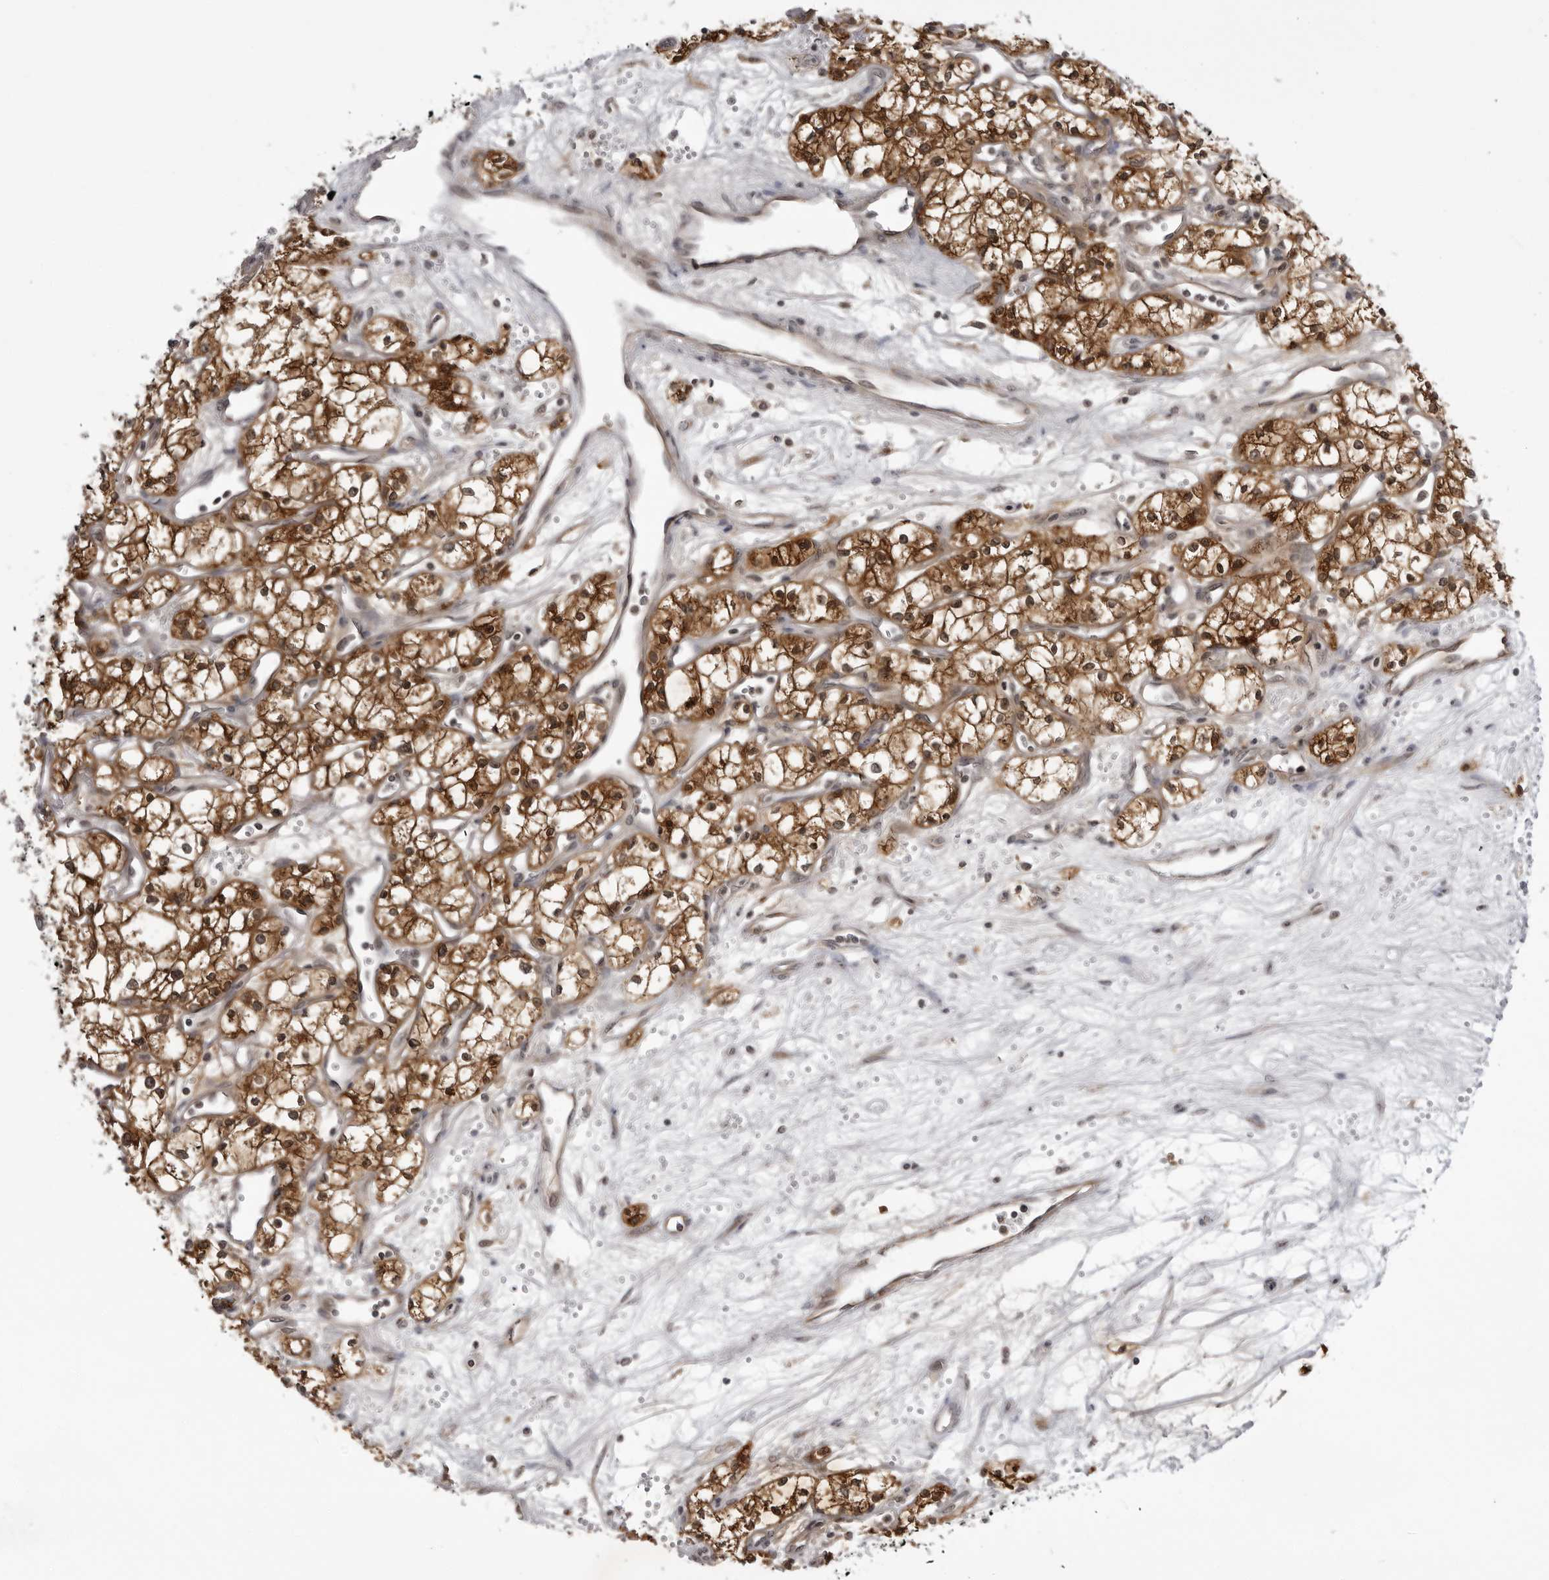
{"staining": {"intensity": "strong", "quantity": ">75%", "location": "cytoplasmic/membranous,nuclear"}, "tissue": "renal cancer", "cell_type": "Tumor cells", "image_type": "cancer", "snomed": [{"axis": "morphology", "description": "Adenocarcinoma, NOS"}, {"axis": "topography", "description": "Kidney"}], "caption": "This histopathology image demonstrates immunohistochemistry (IHC) staining of human renal adenocarcinoma, with high strong cytoplasmic/membranous and nuclear expression in about >75% of tumor cells.", "gene": "USP43", "patient": {"sex": "male", "age": 59}}